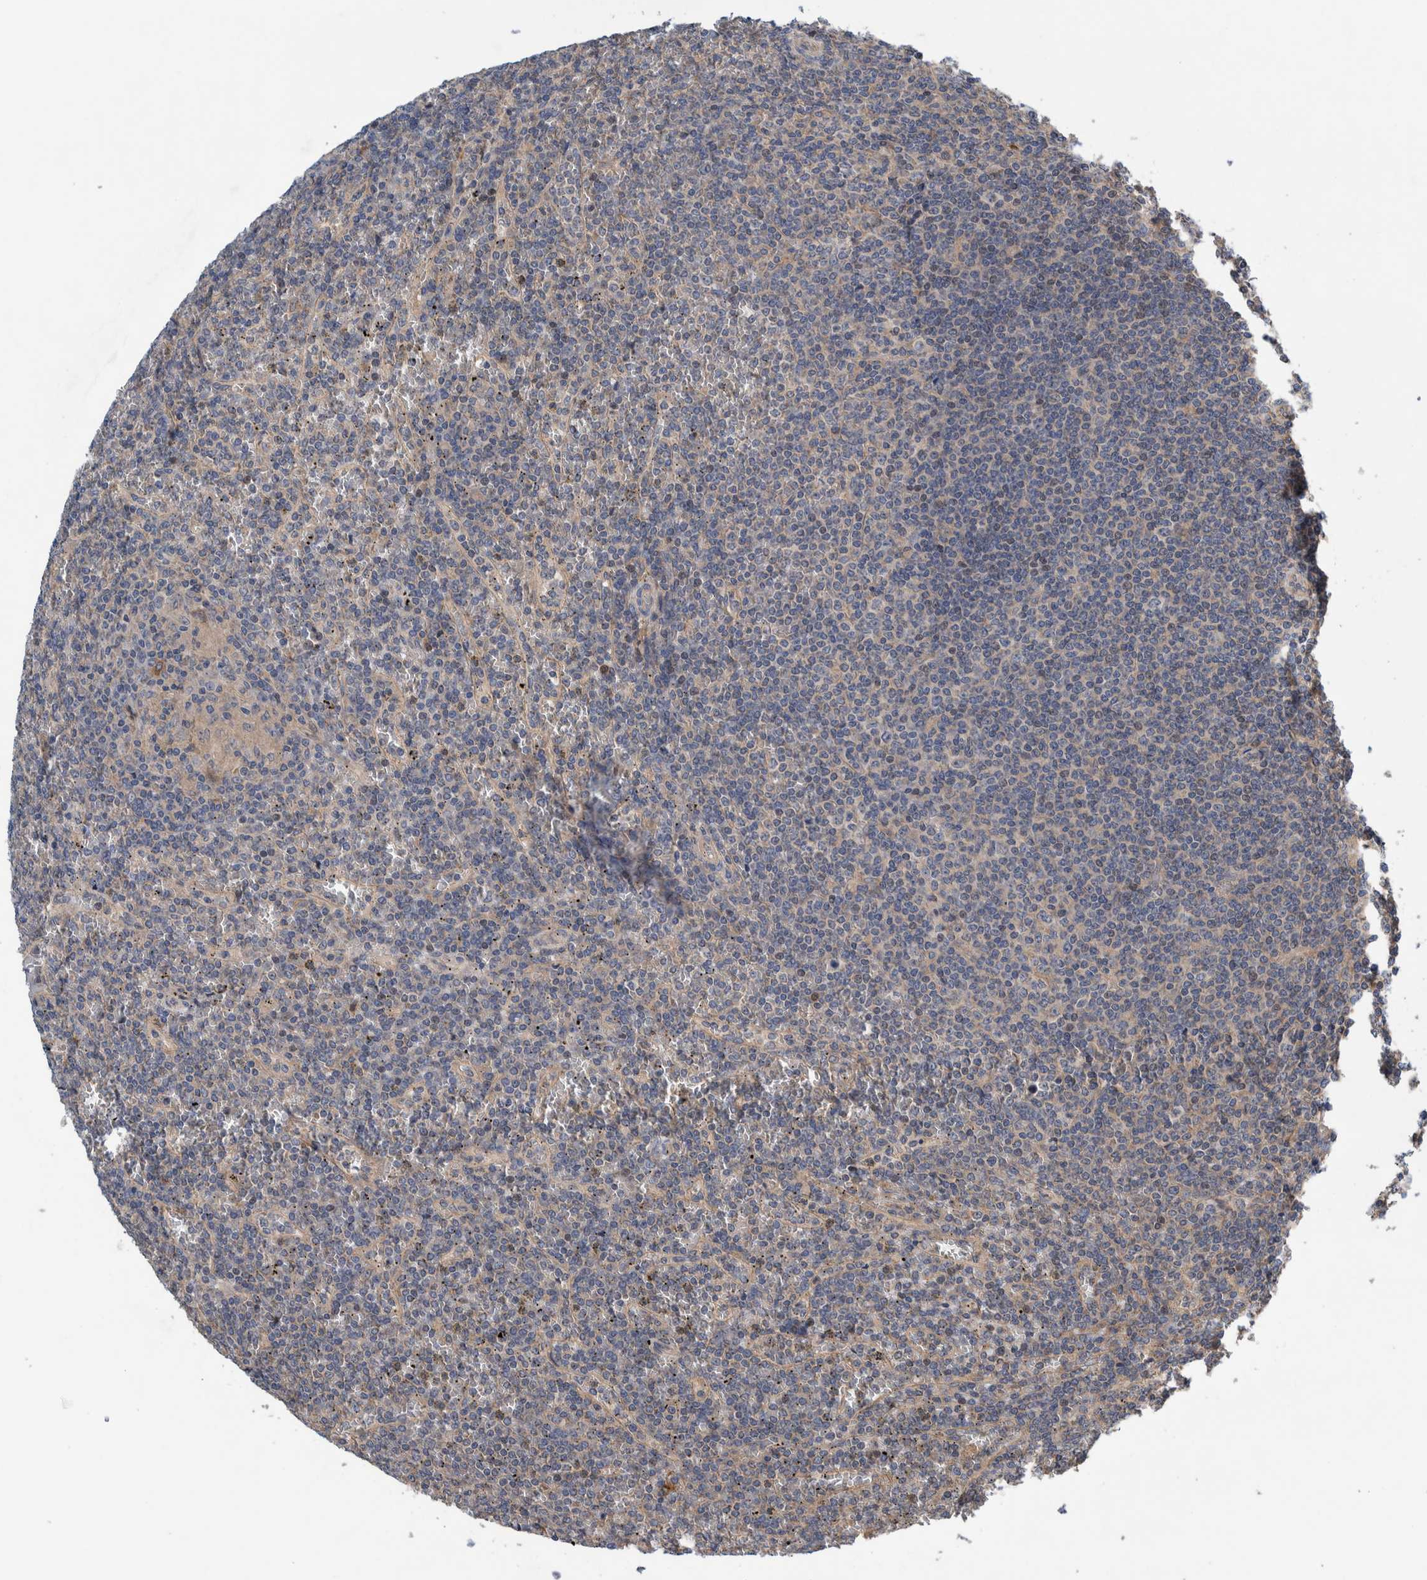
{"staining": {"intensity": "negative", "quantity": "none", "location": "none"}, "tissue": "lymphoma", "cell_type": "Tumor cells", "image_type": "cancer", "snomed": [{"axis": "morphology", "description": "Malignant lymphoma, non-Hodgkin's type, Low grade"}, {"axis": "topography", "description": "Spleen"}], "caption": "Photomicrograph shows no protein positivity in tumor cells of low-grade malignant lymphoma, non-Hodgkin's type tissue.", "gene": "PIK3R6", "patient": {"sex": "female", "age": 19}}